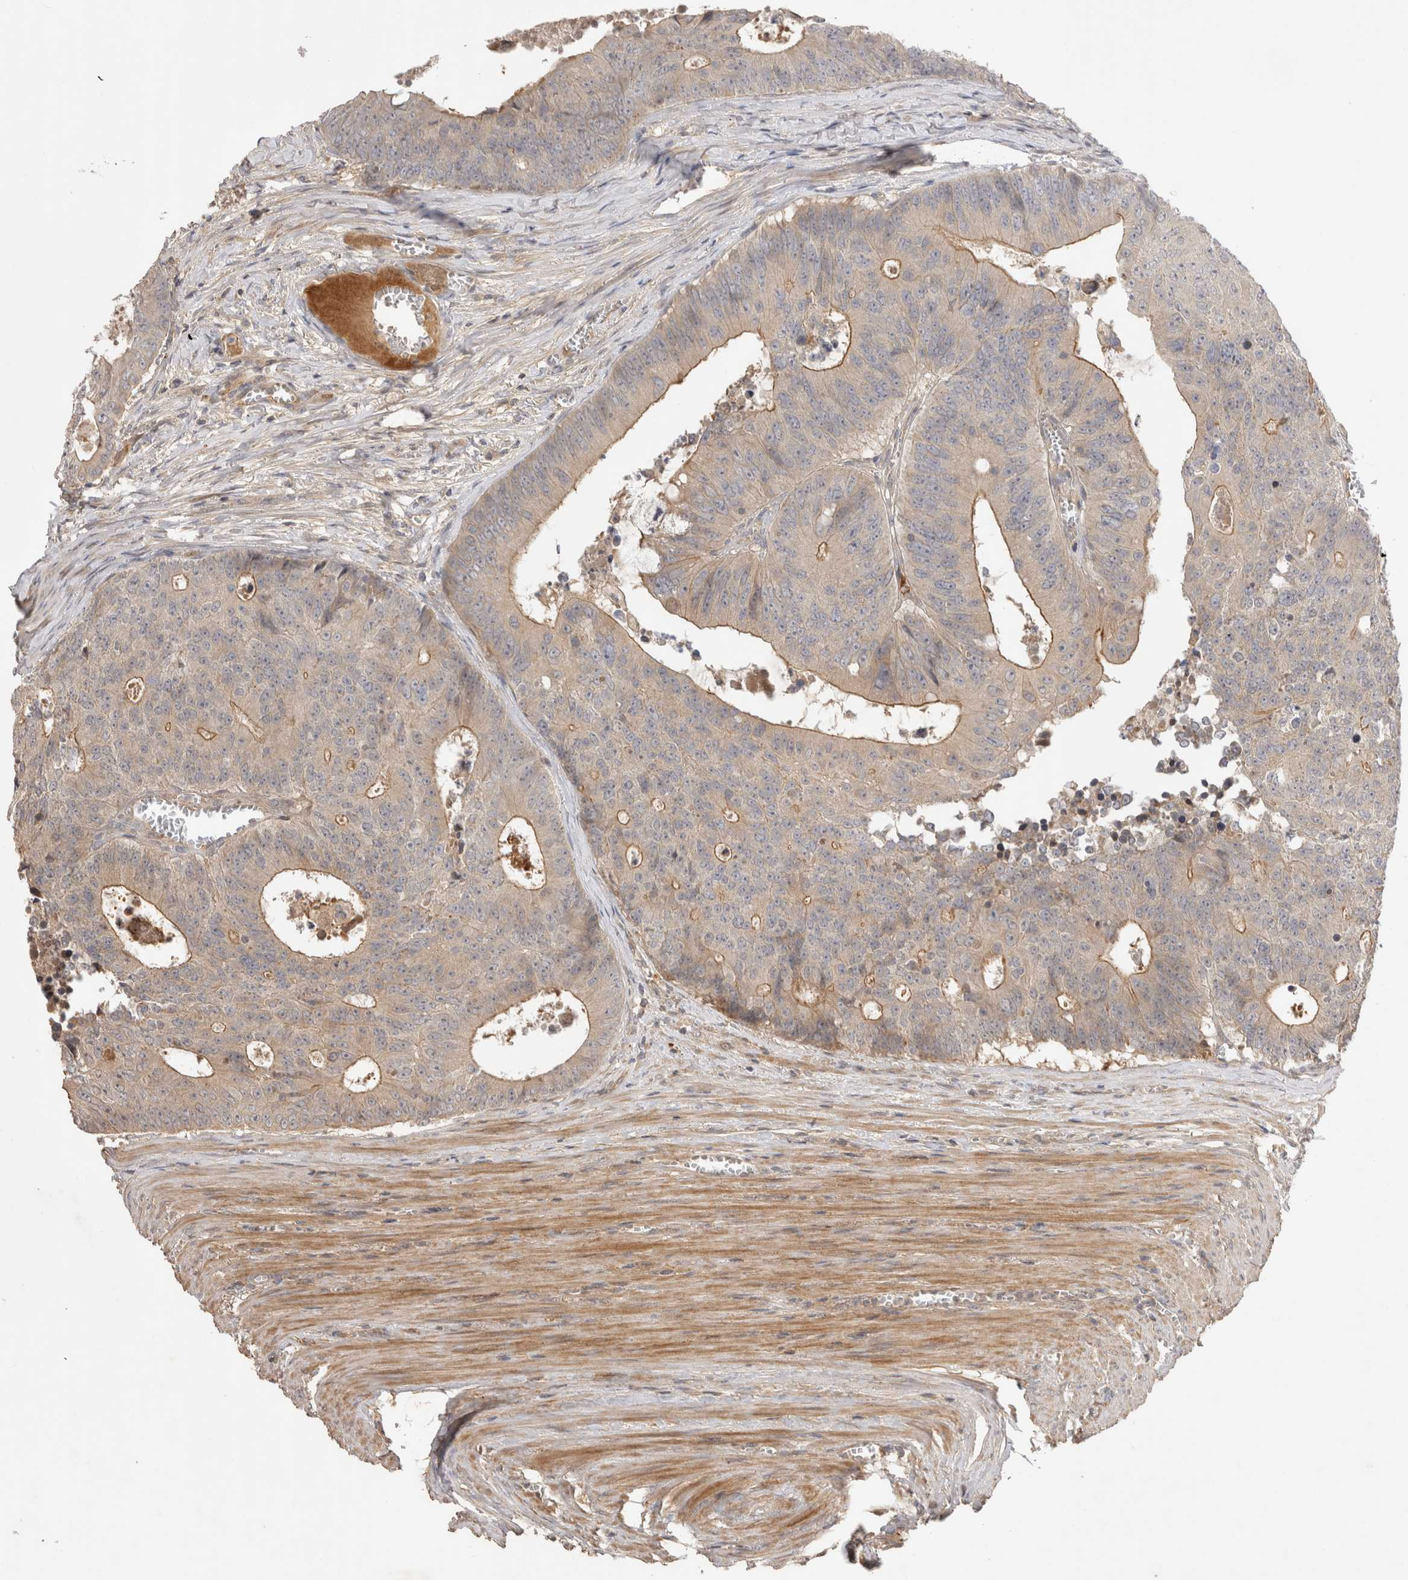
{"staining": {"intensity": "moderate", "quantity": "25%-75%", "location": "cytoplasmic/membranous"}, "tissue": "colorectal cancer", "cell_type": "Tumor cells", "image_type": "cancer", "snomed": [{"axis": "morphology", "description": "Adenocarcinoma, NOS"}, {"axis": "topography", "description": "Colon"}], "caption": "A micrograph of human colorectal cancer (adenocarcinoma) stained for a protein exhibits moderate cytoplasmic/membranous brown staining in tumor cells.", "gene": "PPP1R42", "patient": {"sex": "male", "age": 87}}